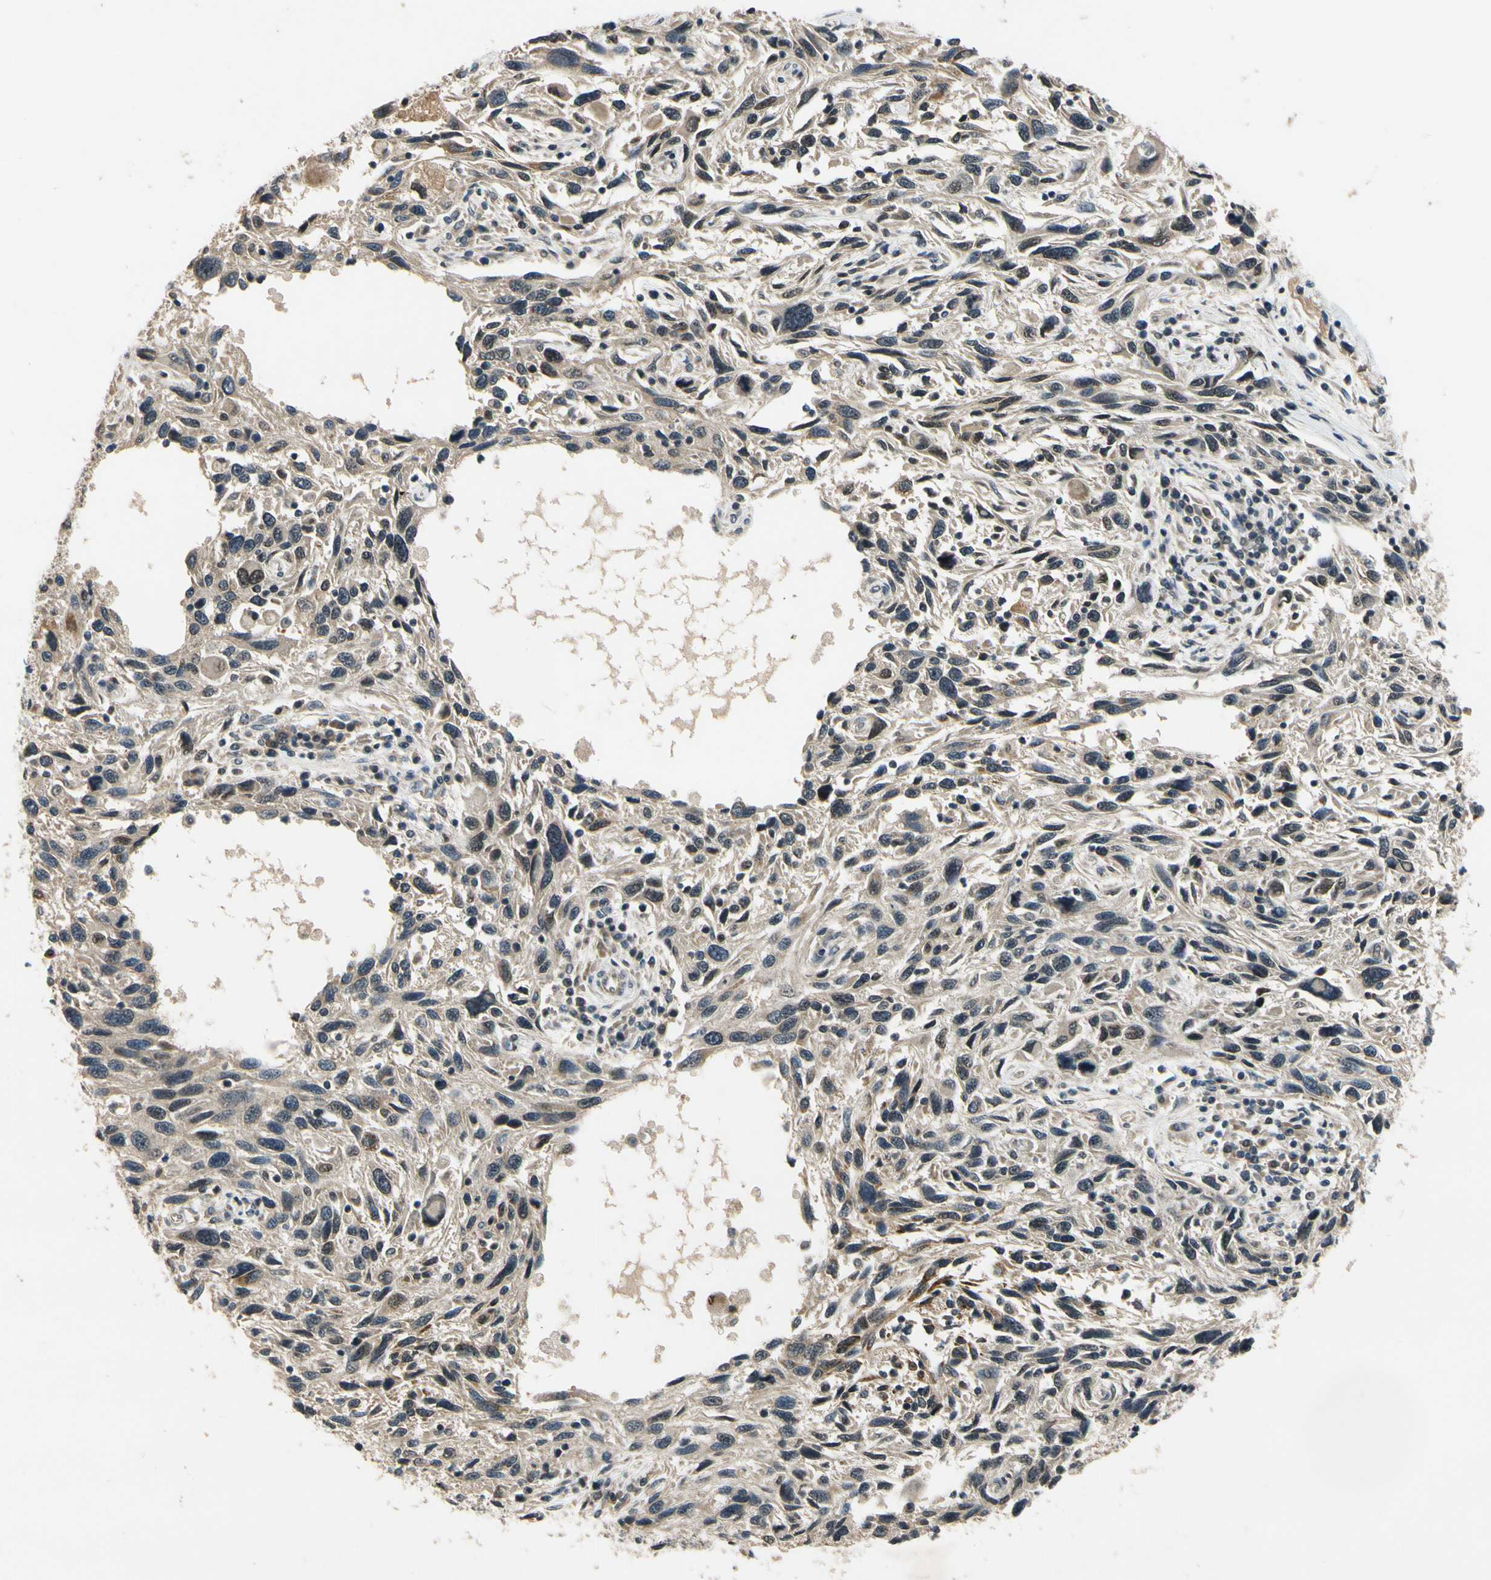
{"staining": {"intensity": "weak", "quantity": "25%-75%", "location": "cytoplasmic/membranous"}, "tissue": "melanoma", "cell_type": "Tumor cells", "image_type": "cancer", "snomed": [{"axis": "morphology", "description": "Malignant melanoma, NOS"}, {"axis": "topography", "description": "Skin"}], "caption": "A low amount of weak cytoplasmic/membranous staining is appreciated in approximately 25%-75% of tumor cells in malignant melanoma tissue.", "gene": "ALKBH3", "patient": {"sex": "male", "age": 53}}